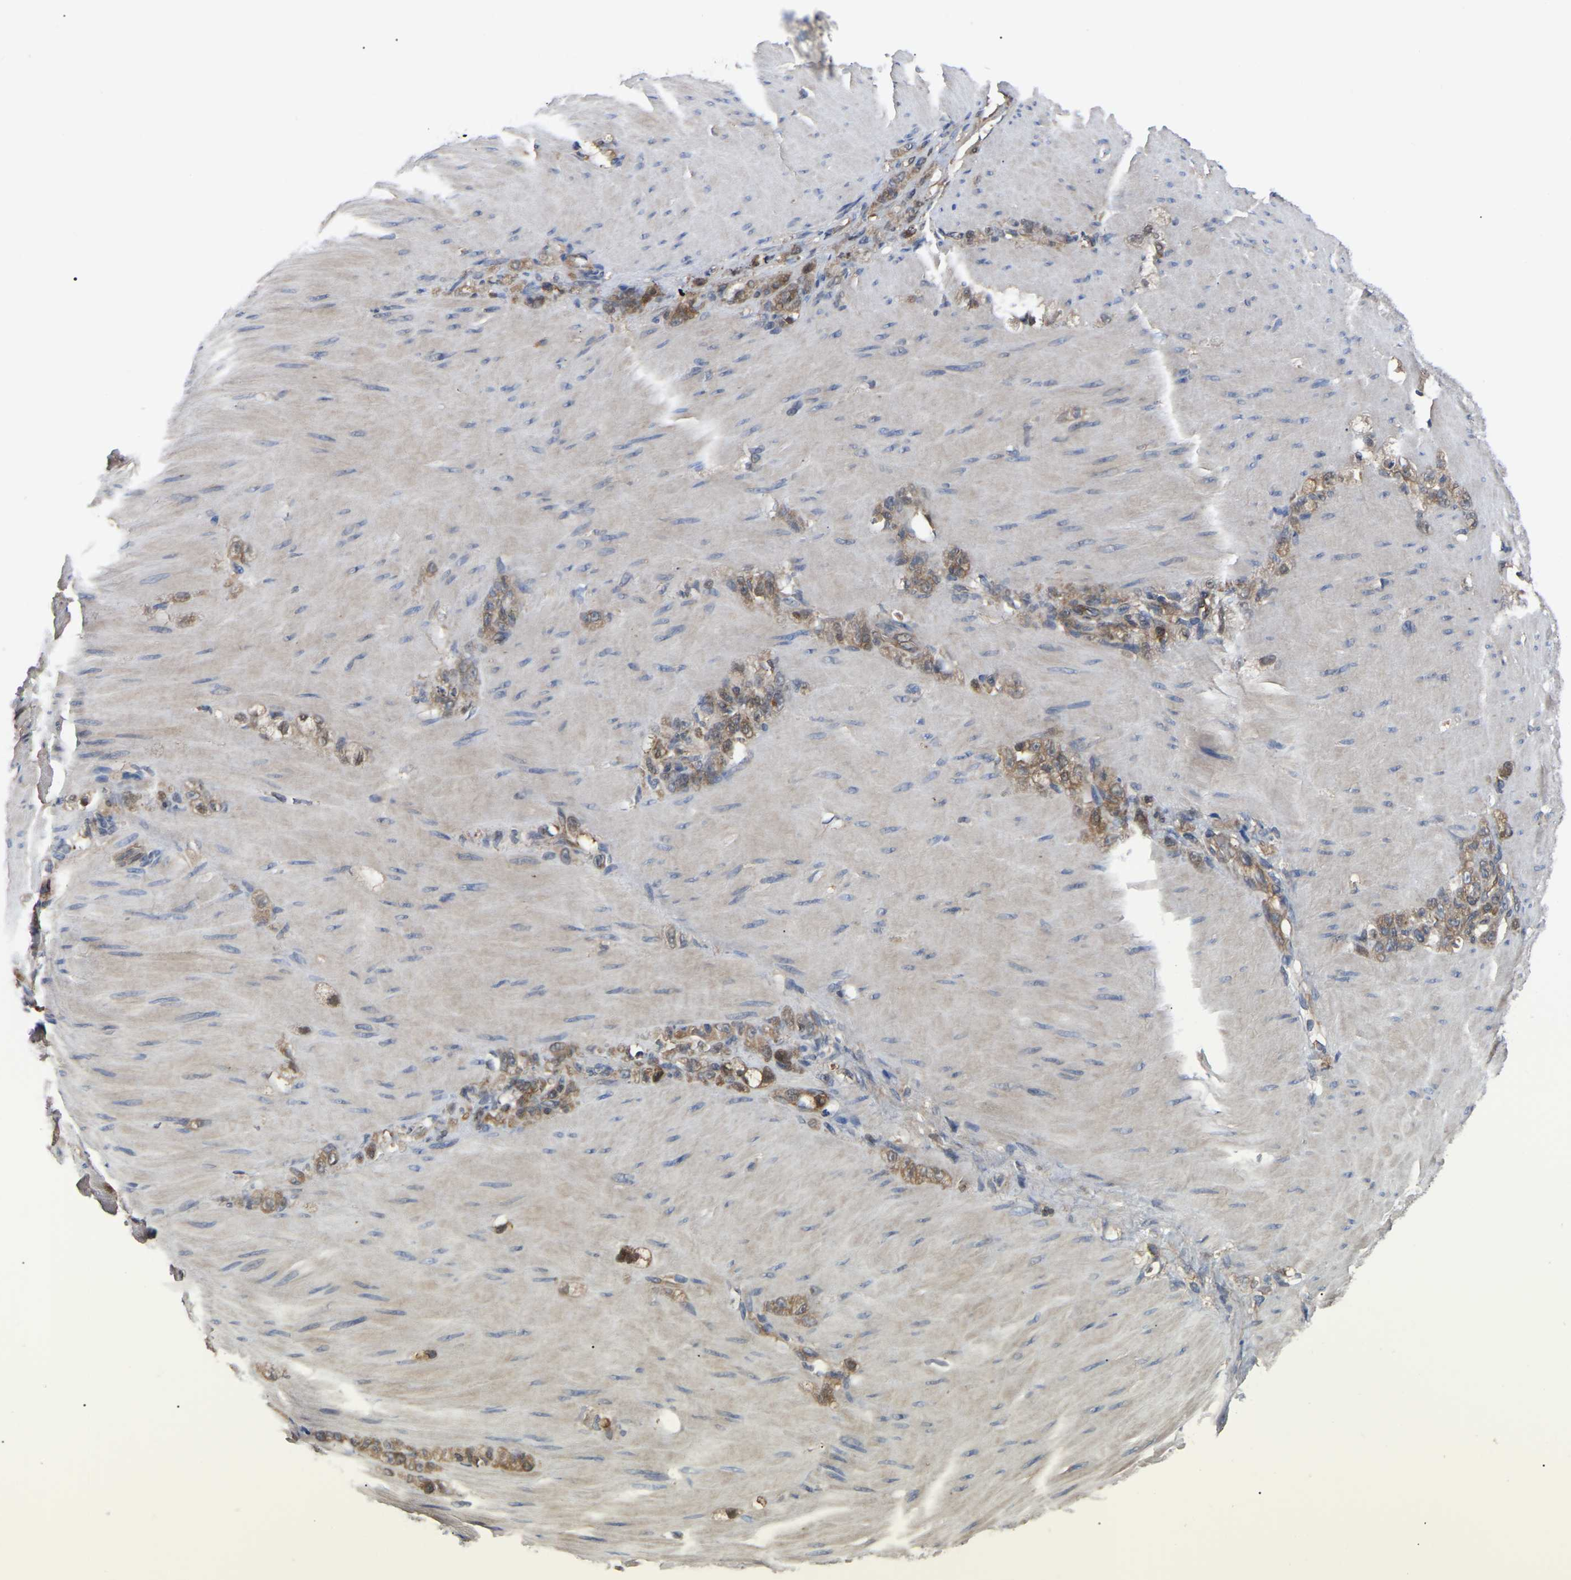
{"staining": {"intensity": "moderate", "quantity": ">75%", "location": "cytoplasmic/membranous"}, "tissue": "stomach cancer", "cell_type": "Tumor cells", "image_type": "cancer", "snomed": [{"axis": "morphology", "description": "Normal tissue, NOS"}, {"axis": "morphology", "description": "Adenocarcinoma, NOS"}, {"axis": "topography", "description": "Stomach"}], "caption": "A medium amount of moderate cytoplasmic/membranous expression is appreciated in approximately >75% of tumor cells in adenocarcinoma (stomach) tissue.", "gene": "CIT", "patient": {"sex": "male", "age": 82}}